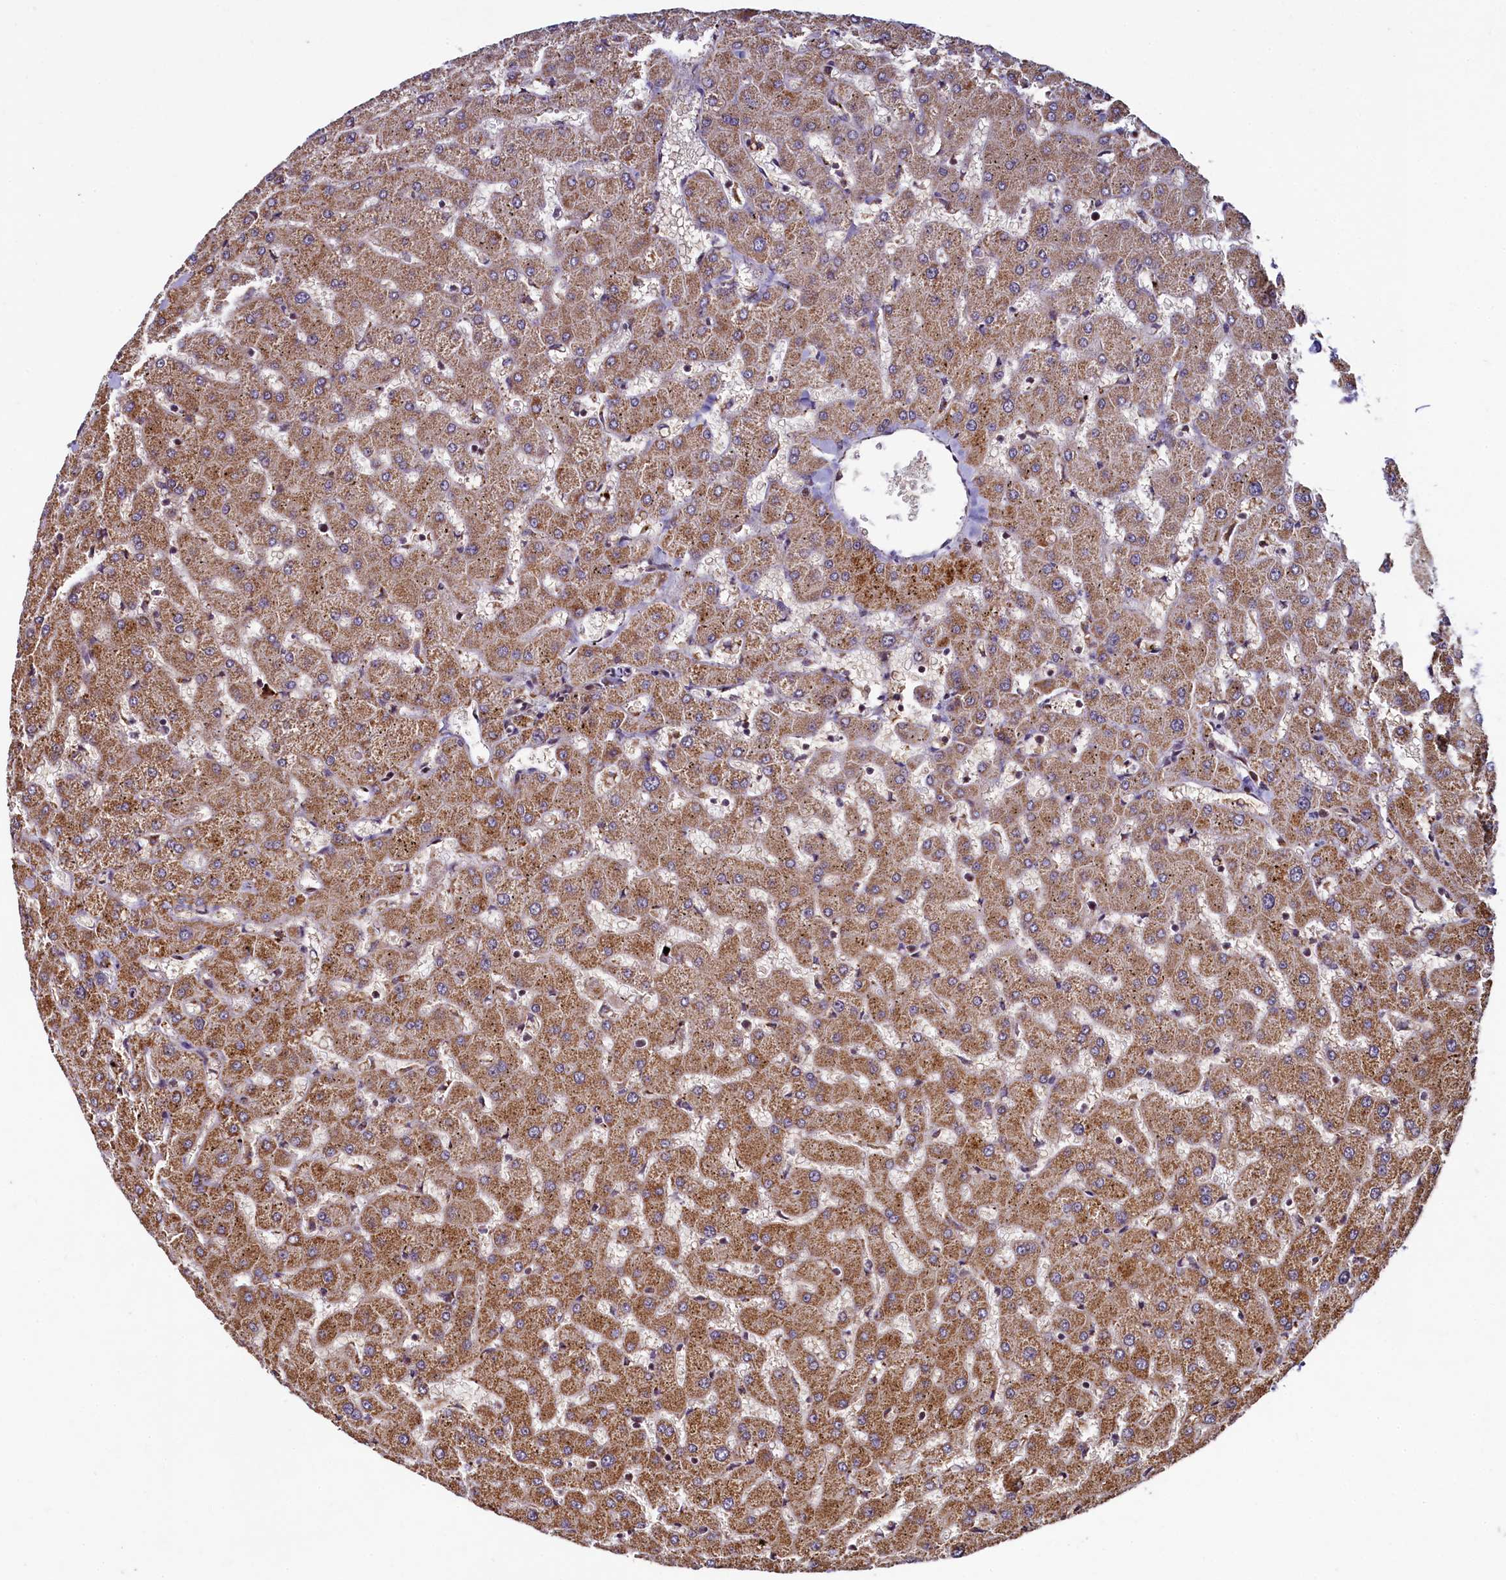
{"staining": {"intensity": "moderate", "quantity": ">75%", "location": "cytoplasmic/membranous"}, "tissue": "liver", "cell_type": "Cholangiocytes", "image_type": "normal", "snomed": [{"axis": "morphology", "description": "Normal tissue, NOS"}, {"axis": "topography", "description": "Liver"}], "caption": "A high-resolution histopathology image shows IHC staining of normal liver, which demonstrates moderate cytoplasmic/membranous positivity in approximately >75% of cholangiocytes.", "gene": "ZNF577", "patient": {"sex": "female", "age": 63}}